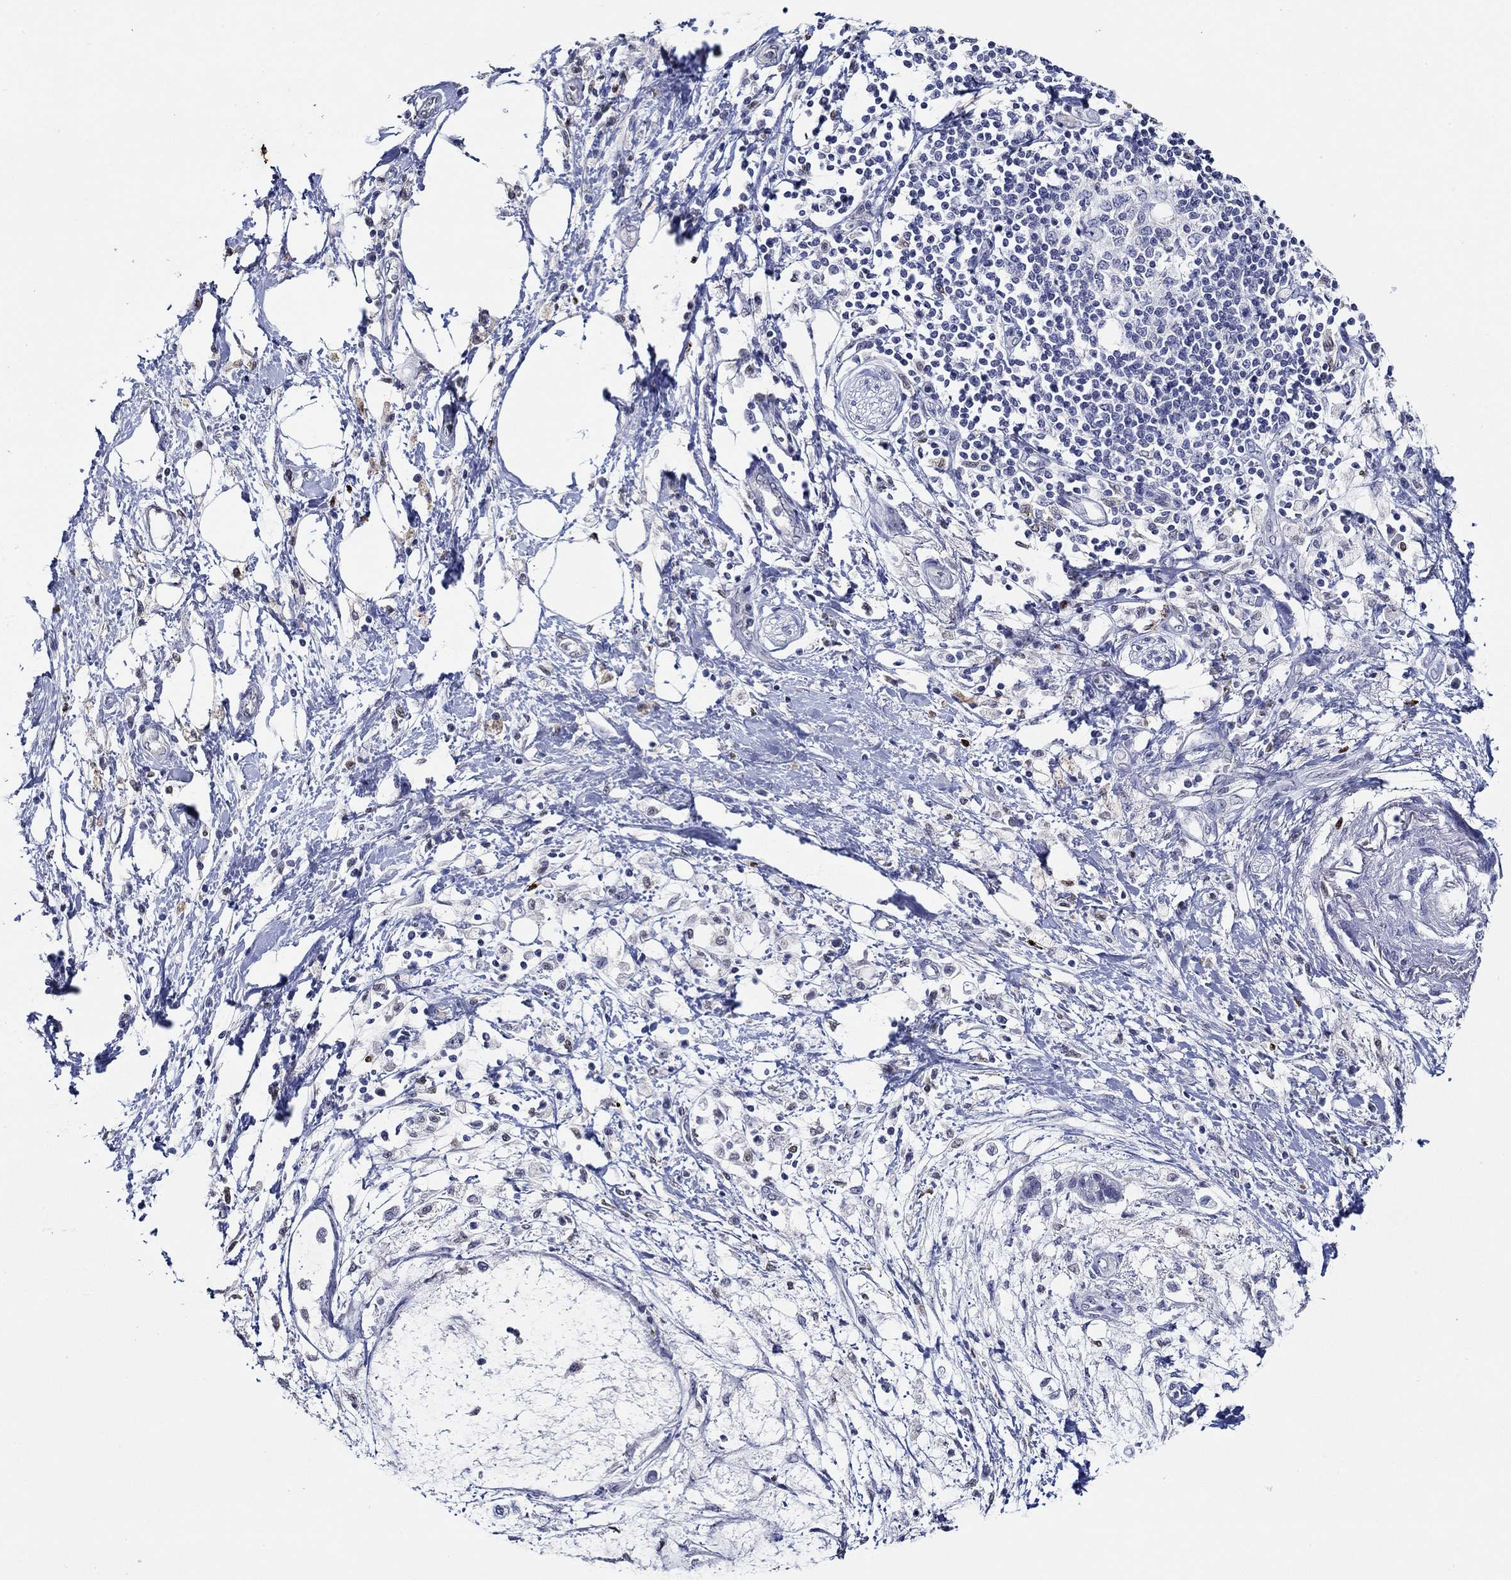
{"staining": {"intensity": "negative", "quantity": "none", "location": "none"}, "tissue": "pancreatic cancer", "cell_type": "Tumor cells", "image_type": "cancer", "snomed": [{"axis": "morphology", "description": "Normal tissue, NOS"}, {"axis": "morphology", "description": "Adenocarcinoma, NOS"}, {"axis": "topography", "description": "Pancreas"}, {"axis": "topography", "description": "Duodenum"}], "caption": "A micrograph of human pancreatic cancer is negative for staining in tumor cells.", "gene": "GATA2", "patient": {"sex": "female", "age": 60}}